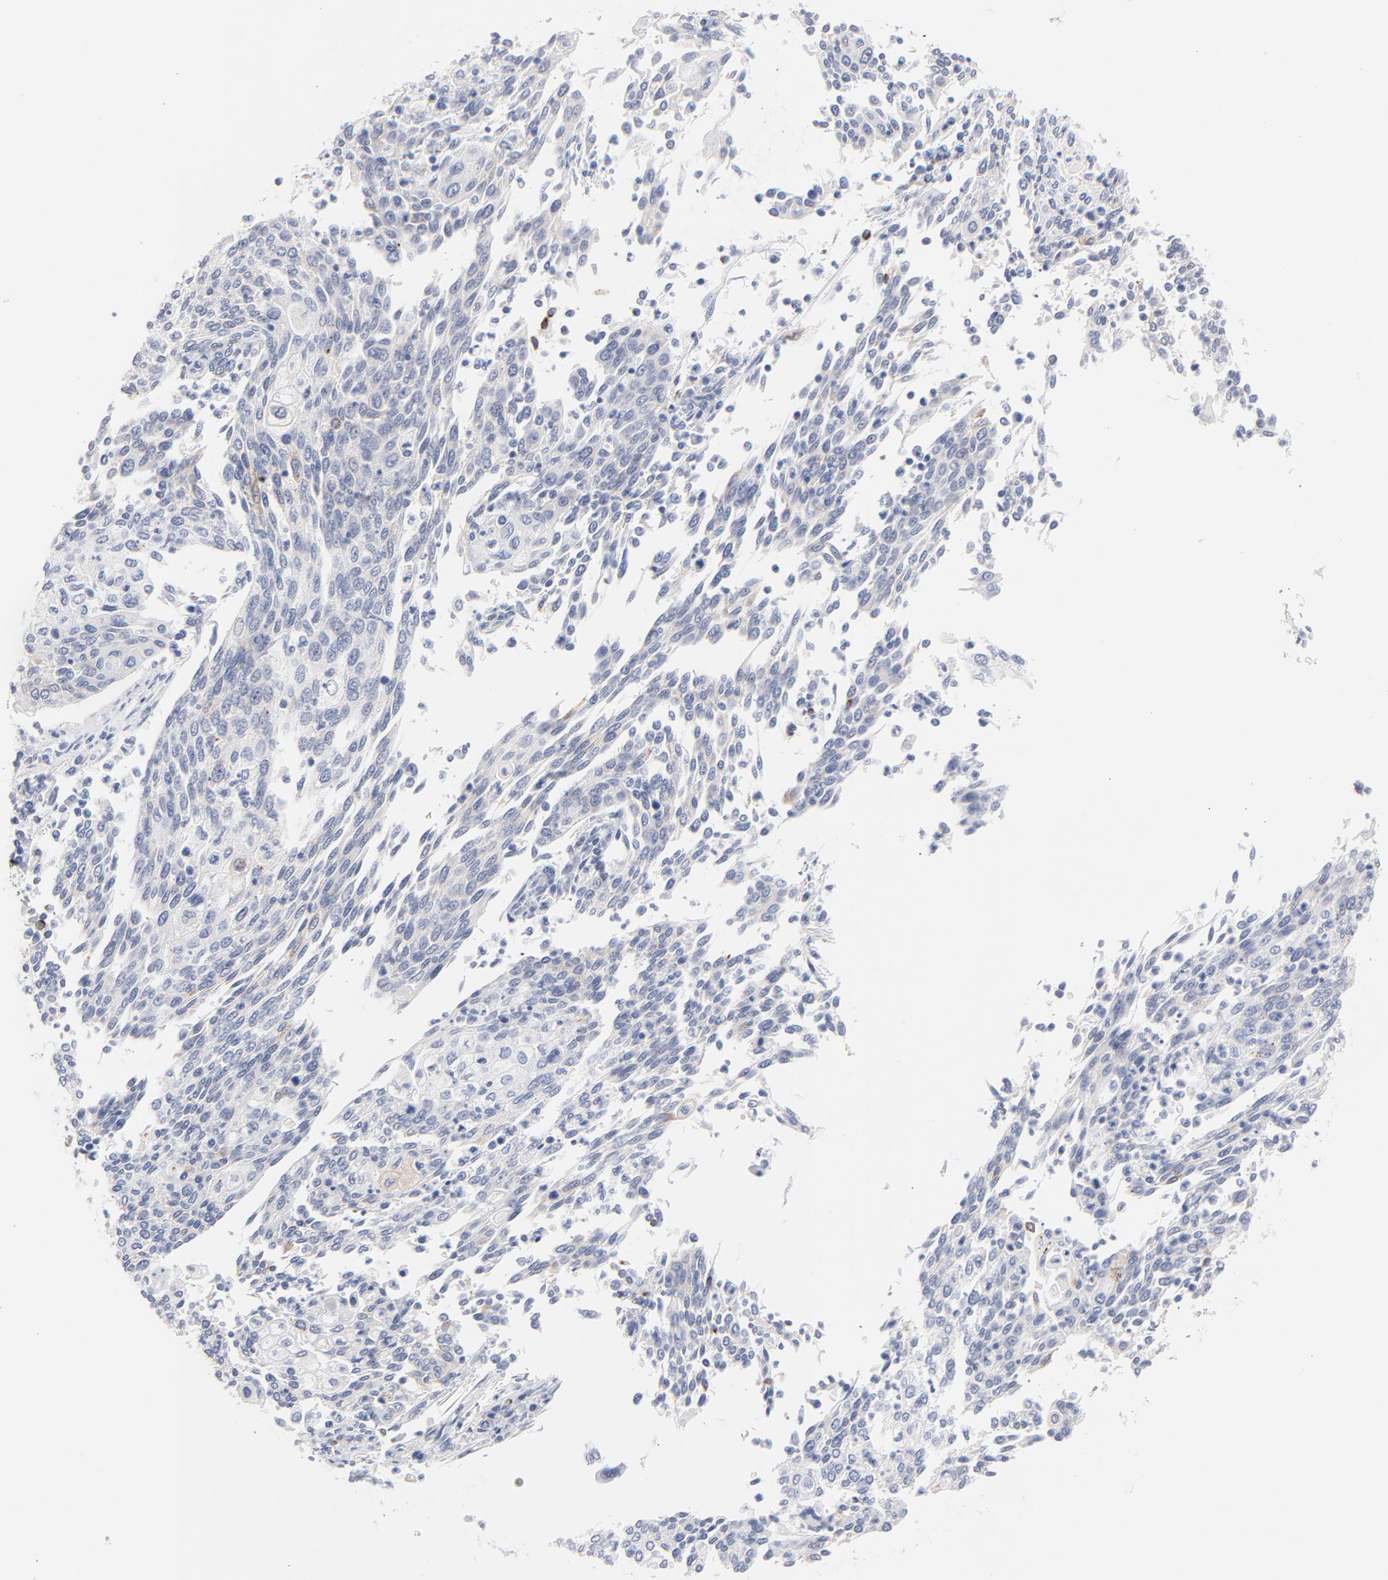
{"staining": {"intensity": "negative", "quantity": "none", "location": "none"}, "tissue": "cervical cancer", "cell_type": "Tumor cells", "image_type": "cancer", "snomed": [{"axis": "morphology", "description": "Squamous cell carcinoma, NOS"}, {"axis": "topography", "description": "Cervix"}], "caption": "High power microscopy histopathology image of an immunohistochemistry micrograph of cervical cancer (squamous cell carcinoma), revealing no significant staining in tumor cells. (DAB (3,3'-diaminobenzidine) IHC with hematoxylin counter stain).", "gene": "MID1", "patient": {"sex": "female", "age": 40}}